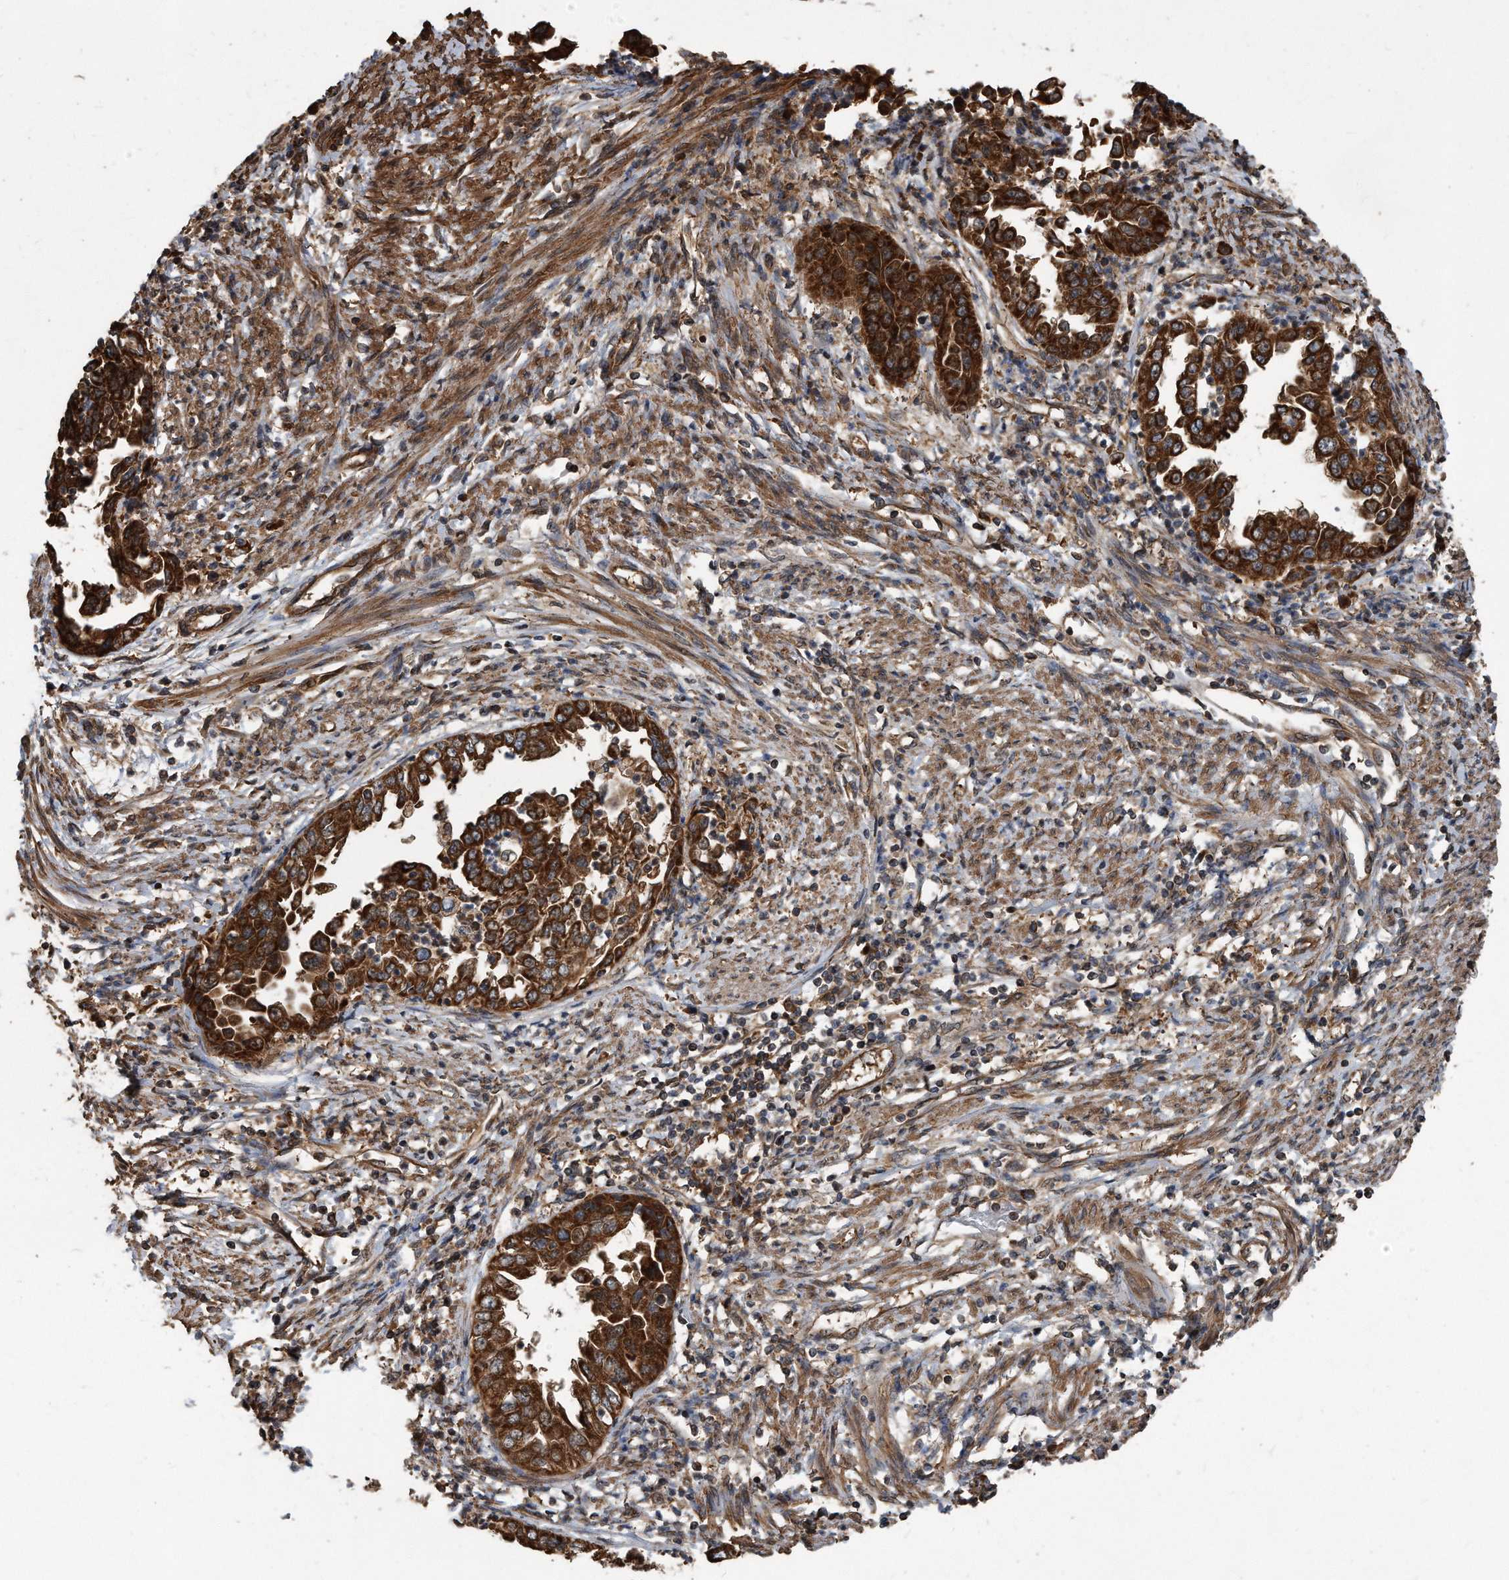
{"staining": {"intensity": "strong", "quantity": ">75%", "location": "cytoplasmic/membranous"}, "tissue": "endometrial cancer", "cell_type": "Tumor cells", "image_type": "cancer", "snomed": [{"axis": "morphology", "description": "Adenocarcinoma, NOS"}, {"axis": "topography", "description": "Endometrium"}], "caption": "Immunohistochemical staining of endometrial cancer reveals high levels of strong cytoplasmic/membranous positivity in approximately >75% of tumor cells.", "gene": "FAM136A", "patient": {"sex": "female", "age": 85}}